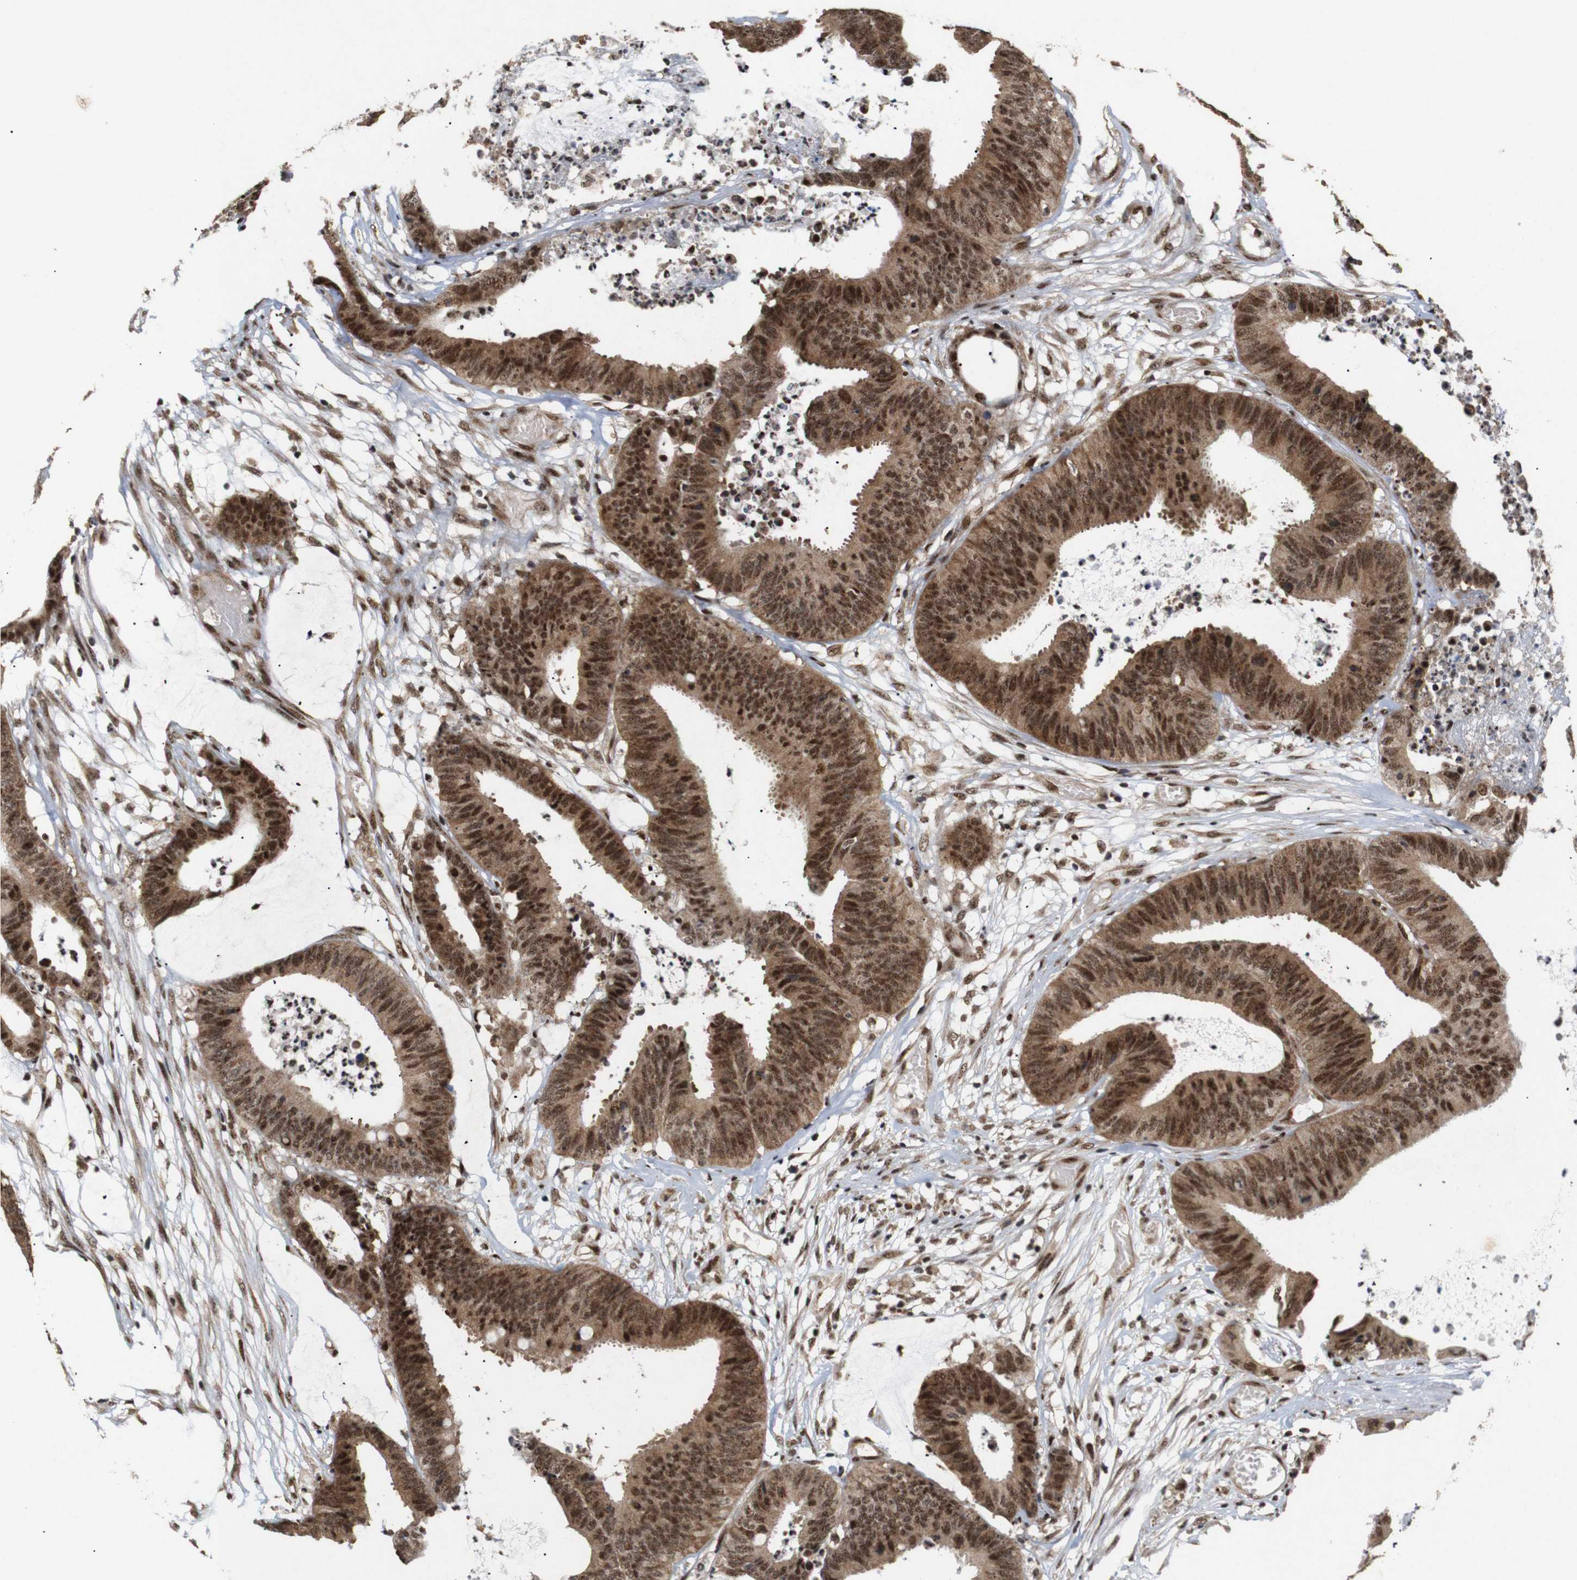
{"staining": {"intensity": "moderate", "quantity": ">75%", "location": "cytoplasmic/membranous,nuclear"}, "tissue": "colorectal cancer", "cell_type": "Tumor cells", "image_type": "cancer", "snomed": [{"axis": "morphology", "description": "Adenocarcinoma, NOS"}, {"axis": "topography", "description": "Rectum"}], "caption": "Immunohistochemistry (DAB (3,3'-diaminobenzidine)) staining of colorectal cancer shows moderate cytoplasmic/membranous and nuclear protein staining in about >75% of tumor cells.", "gene": "PYM1", "patient": {"sex": "female", "age": 66}}